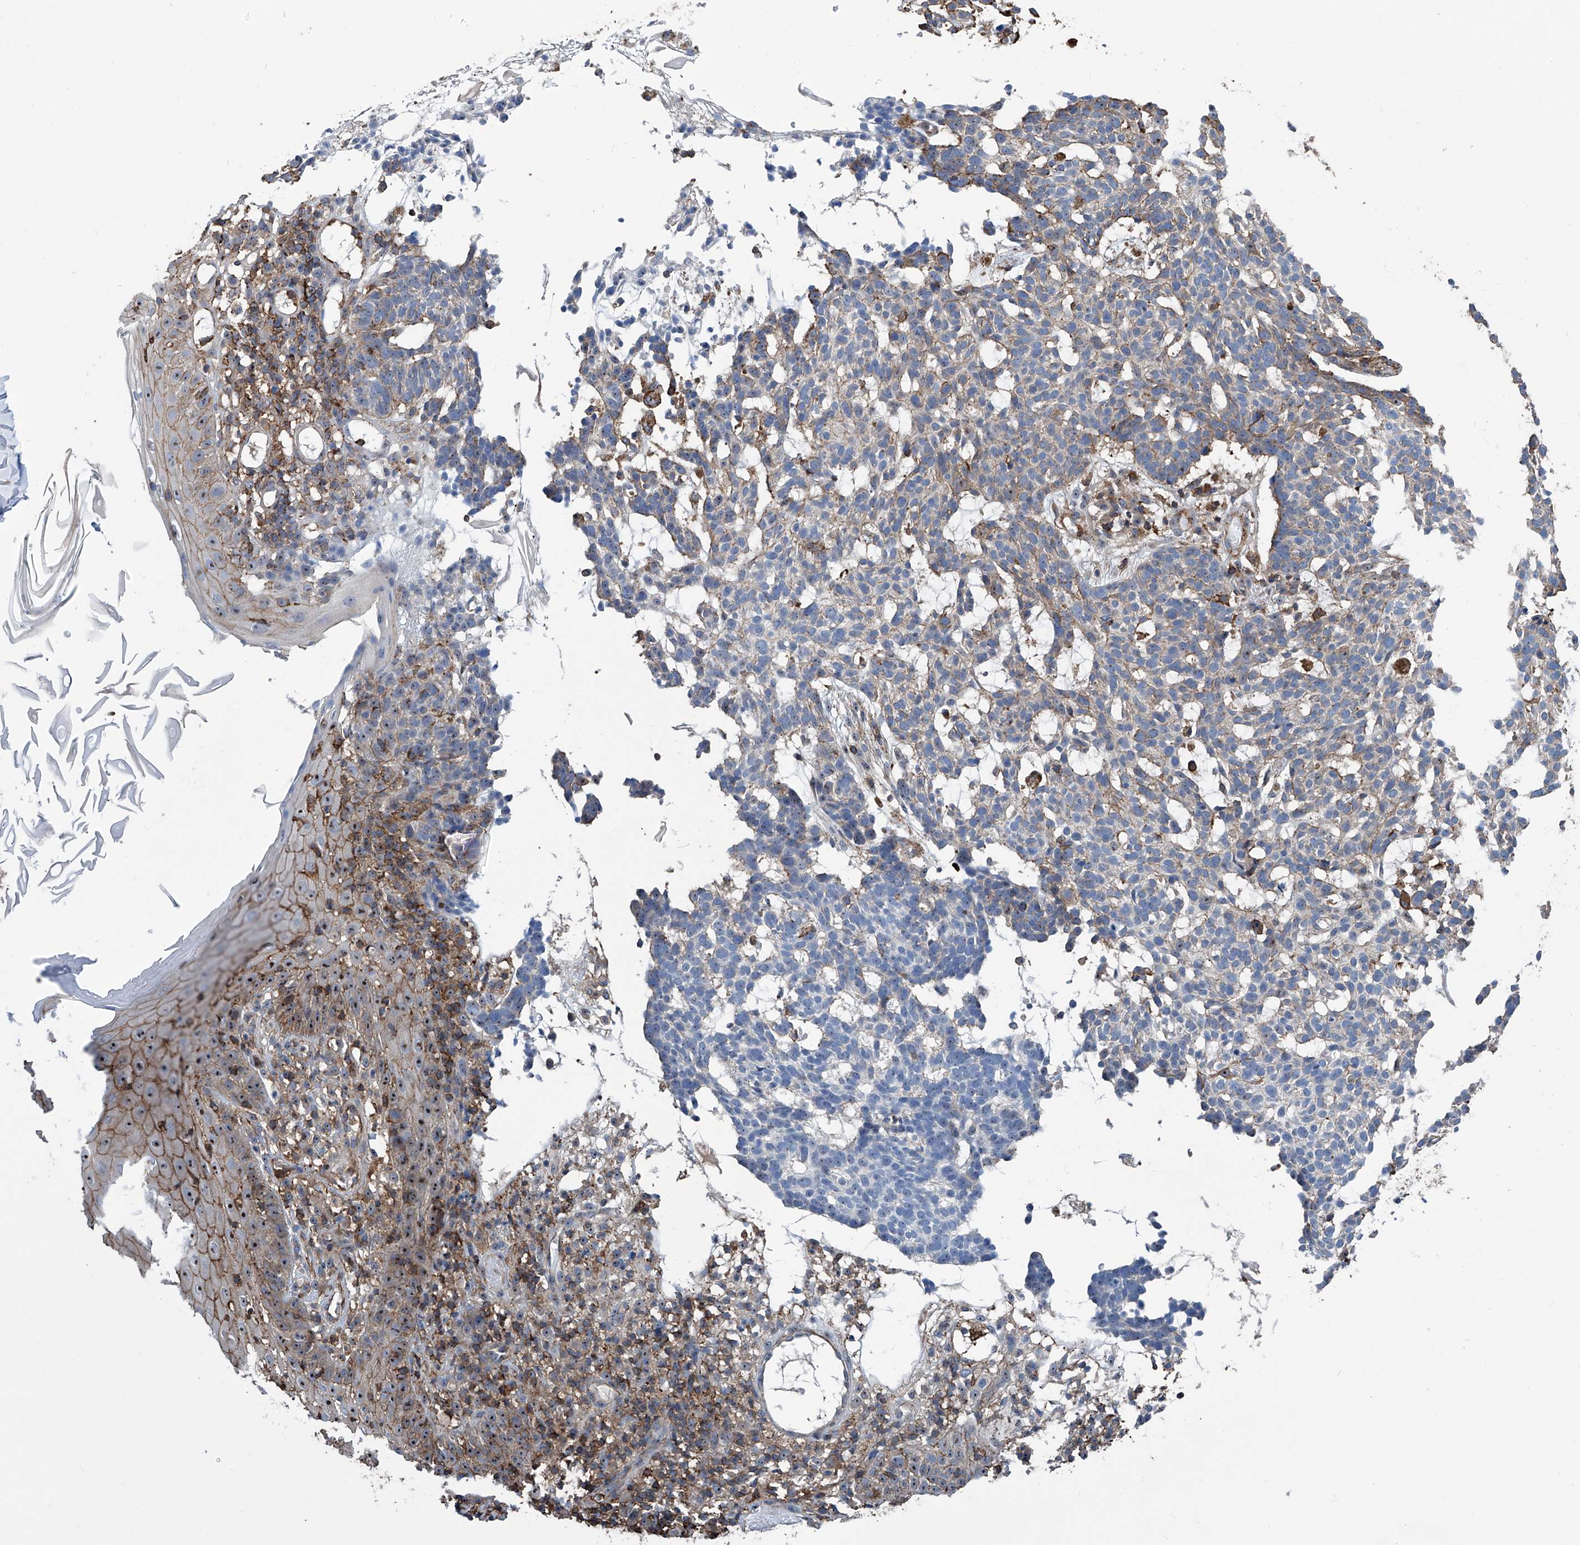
{"staining": {"intensity": "moderate", "quantity": "<25%", "location": "cytoplasmic/membranous"}, "tissue": "skin cancer", "cell_type": "Tumor cells", "image_type": "cancer", "snomed": [{"axis": "morphology", "description": "Basal cell carcinoma"}, {"axis": "topography", "description": "Skin"}], "caption": "DAB immunohistochemical staining of skin basal cell carcinoma exhibits moderate cytoplasmic/membranous protein positivity in about <25% of tumor cells. (DAB = brown stain, brightfield microscopy at high magnification).", "gene": "ZNF484", "patient": {"sex": "male", "age": 85}}